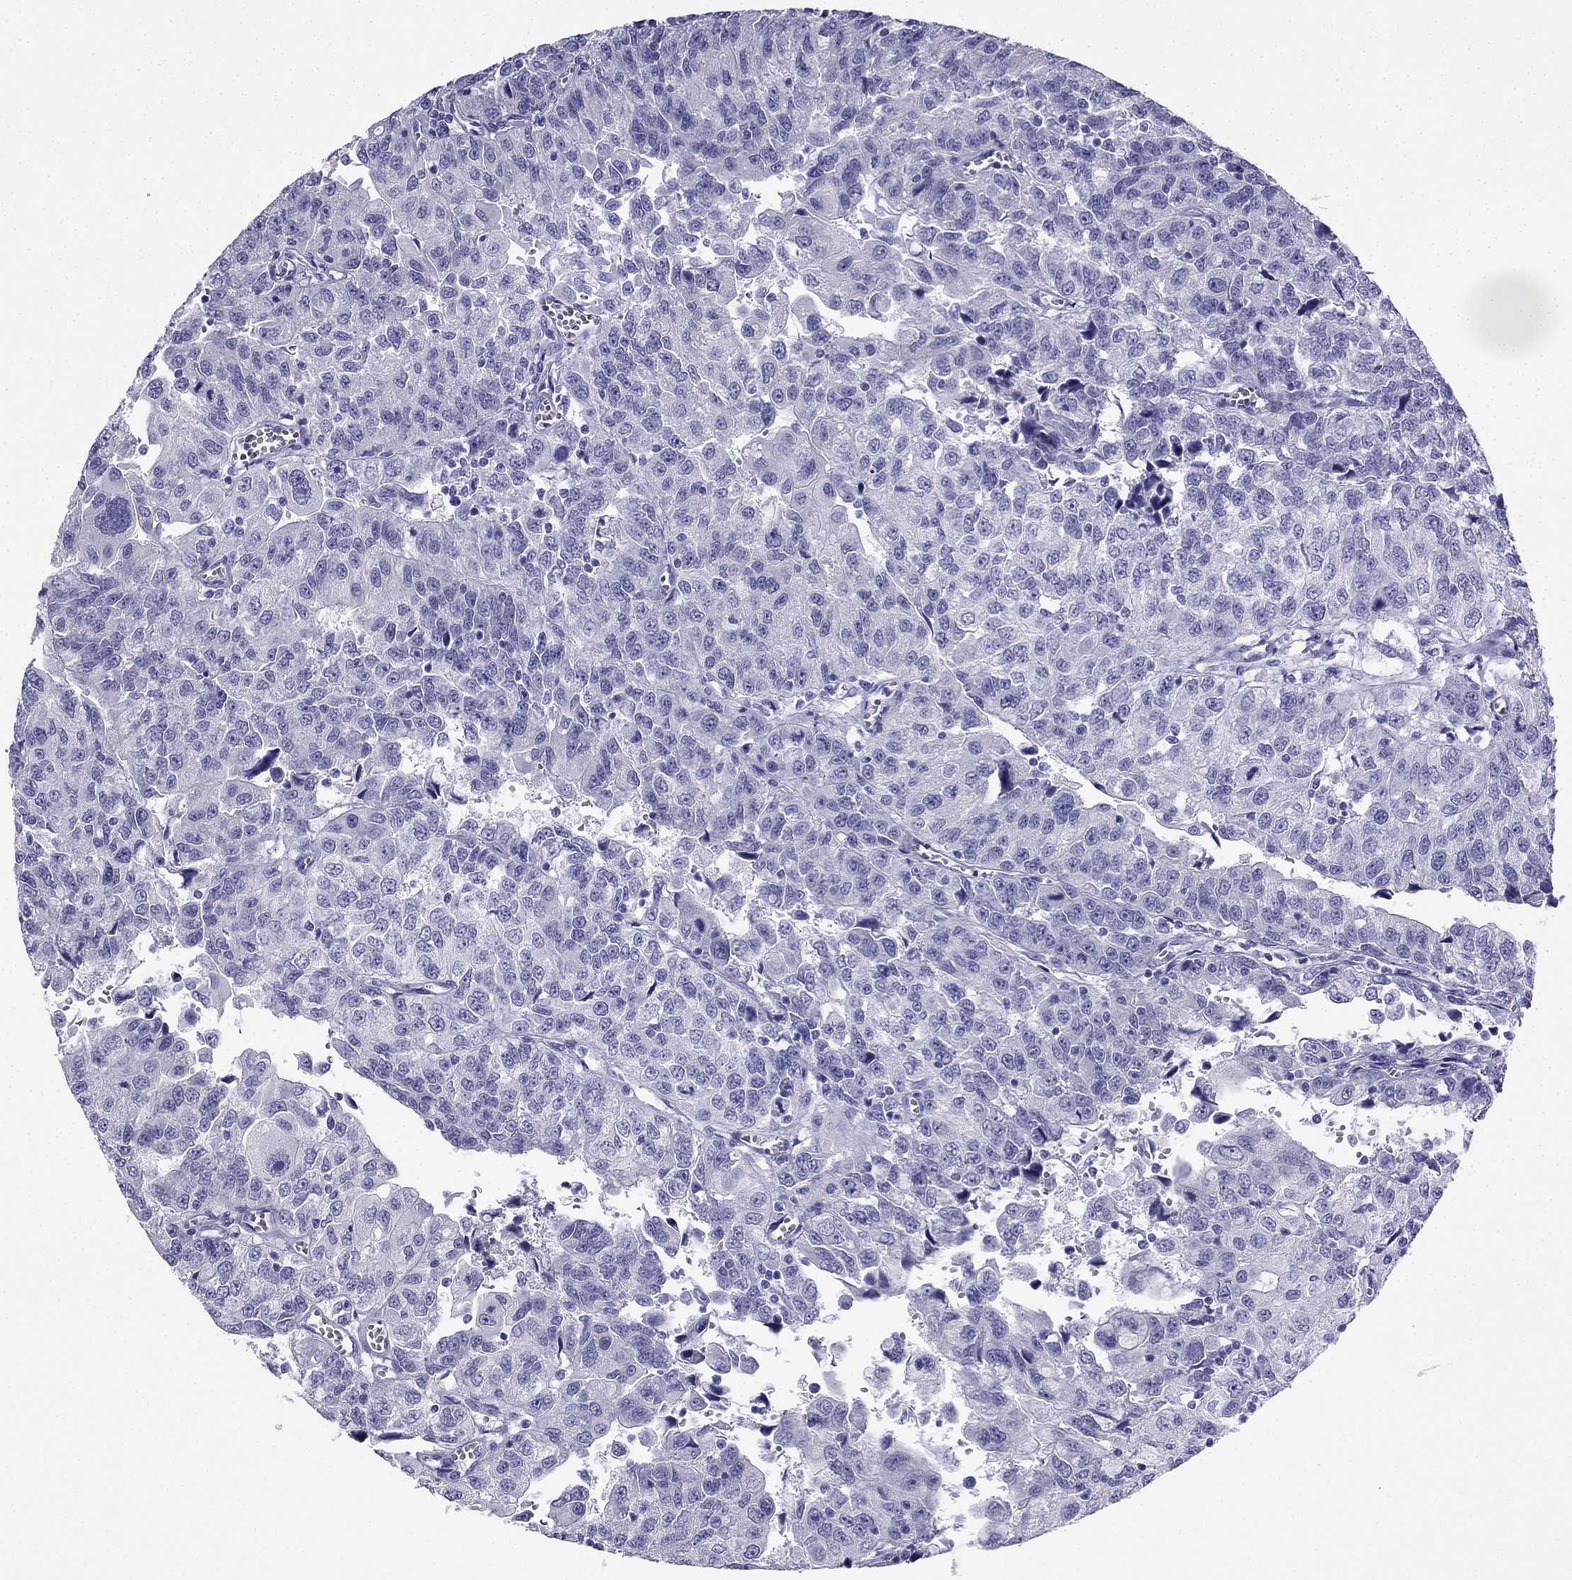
{"staining": {"intensity": "negative", "quantity": "none", "location": "none"}, "tissue": "urothelial cancer", "cell_type": "Tumor cells", "image_type": "cancer", "snomed": [{"axis": "morphology", "description": "Urothelial carcinoma, NOS"}, {"axis": "morphology", "description": "Urothelial carcinoma, High grade"}, {"axis": "topography", "description": "Urinary bladder"}], "caption": "An IHC histopathology image of transitional cell carcinoma is shown. There is no staining in tumor cells of transitional cell carcinoma.", "gene": "SLC18A2", "patient": {"sex": "female", "age": 73}}